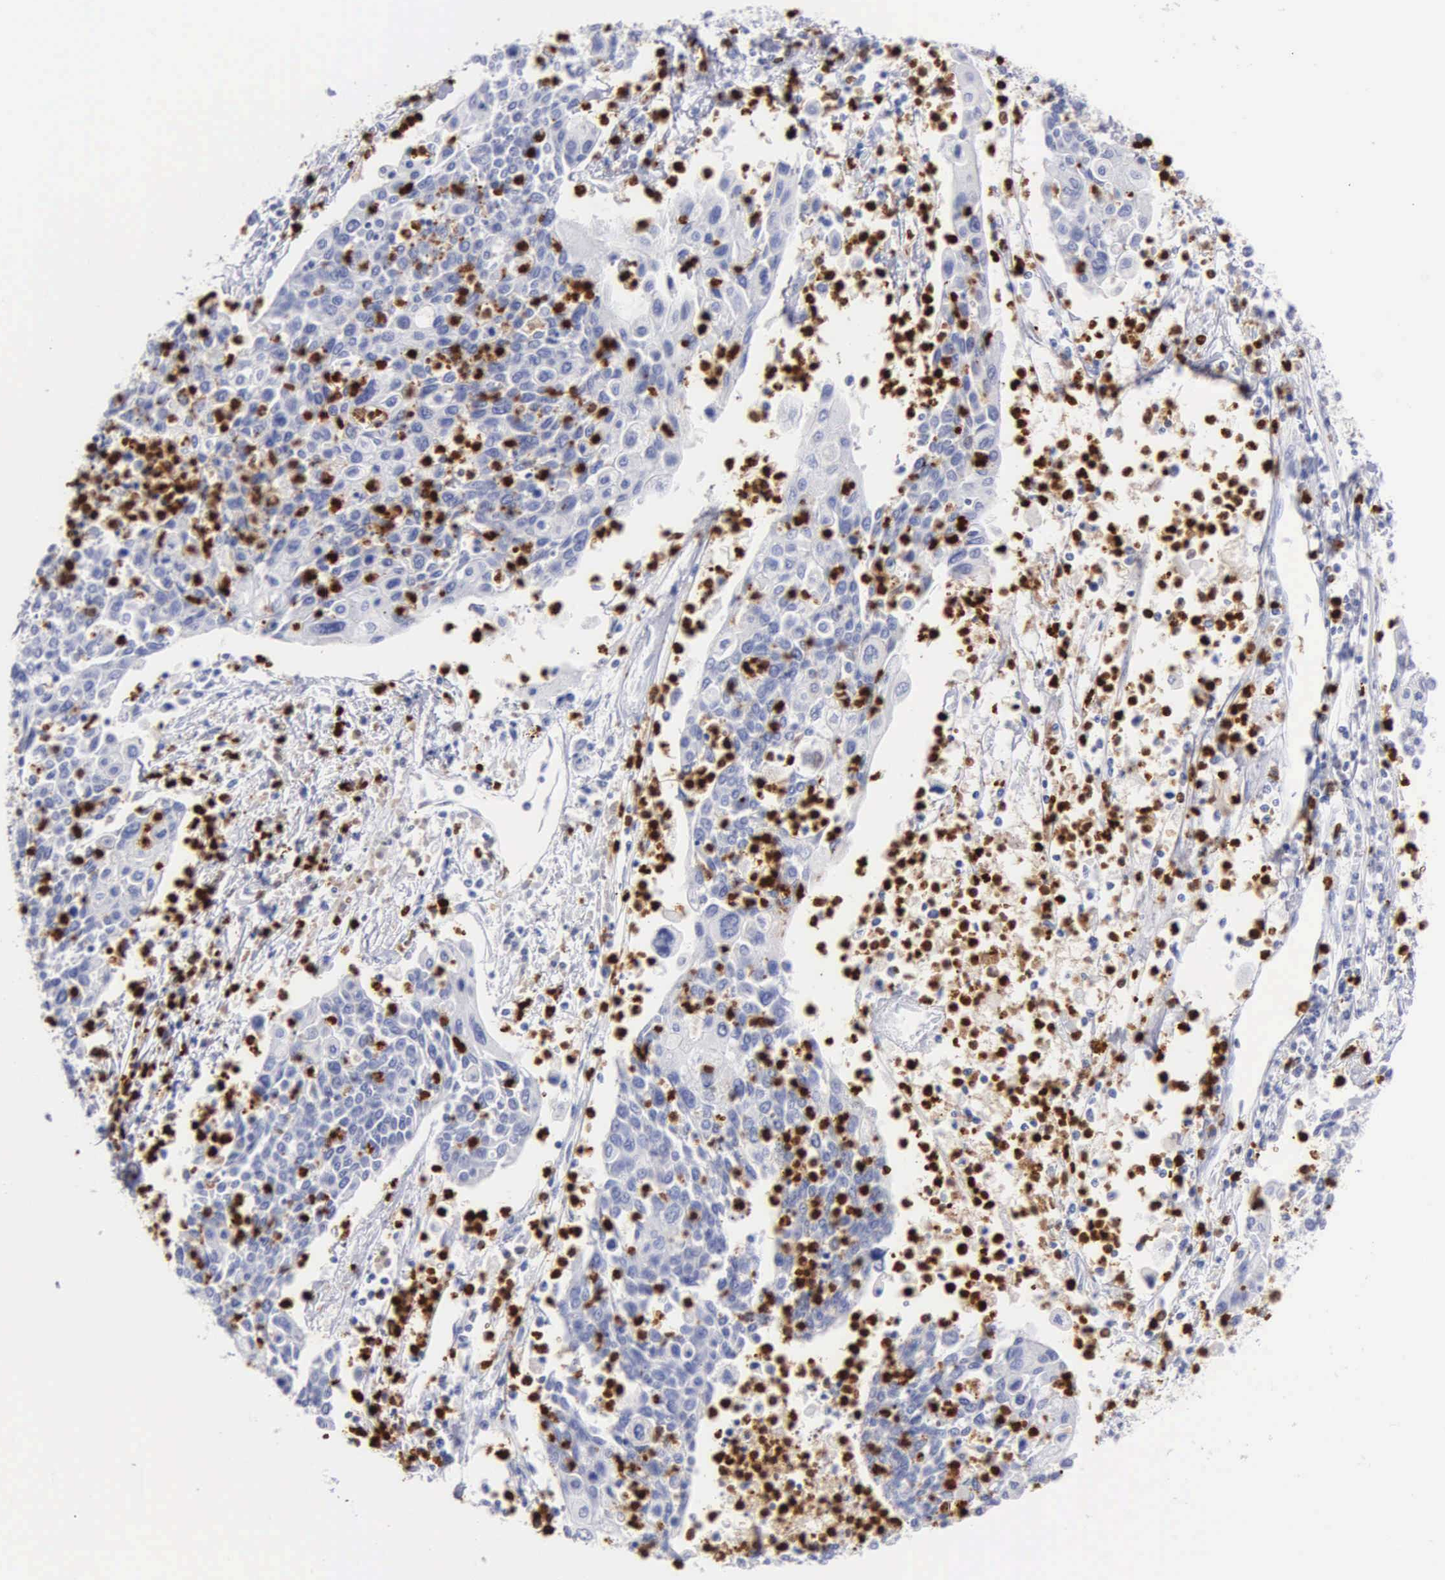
{"staining": {"intensity": "negative", "quantity": "none", "location": "none"}, "tissue": "cervical cancer", "cell_type": "Tumor cells", "image_type": "cancer", "snomed": [{"axis": "morphology", "description": "Squamous cell carcinoma, NOS"}, {"axis": "topography", "description": "Cervix"}], "caption": "Cervical cancer stained for a protein using IHC exhibits no staining tumor cells.", "gene": "CTSG", "patient": {"sex": "female", "age": 40}}